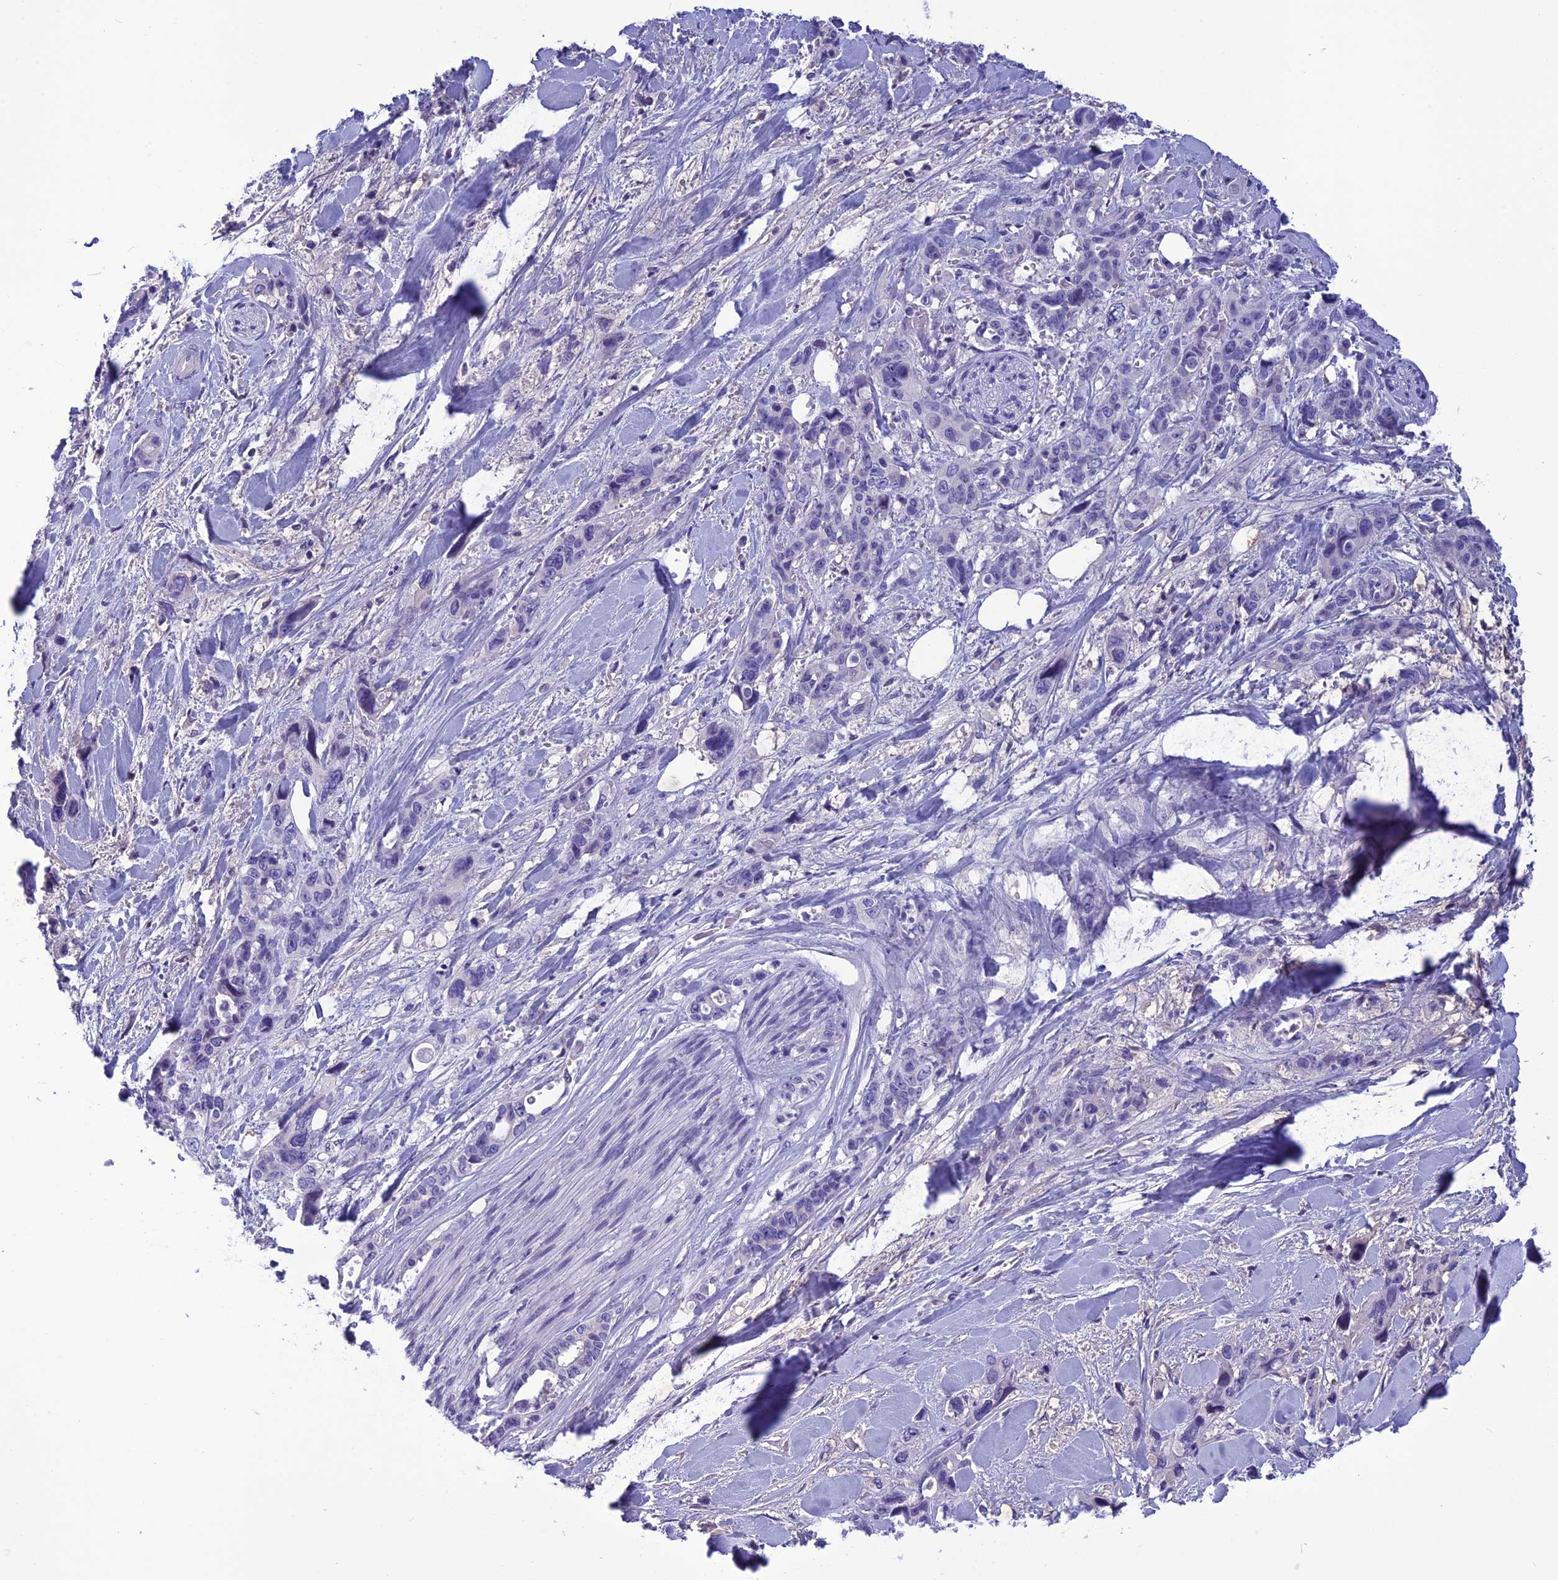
{"staining": {"intensity": "negative", "quantity": "none", "location": "none"}, "tissue": "pancreatic cancer", "cell_type": "Tumor cells", "image_type": "cancer", "snomed": [{"axis": "morphology", "description": "Adenocarcinoma, NOS"}, {"axis": "topography", "description": "Pancreas"}], "caption": "Immunohistochemical staining of pancreatic adenocarcinoma displays no significant positivity in tumor cells. Nuclei are stained in blue.", "gene": "BBS2", "patient": {"sex": "male", "age": 46}}